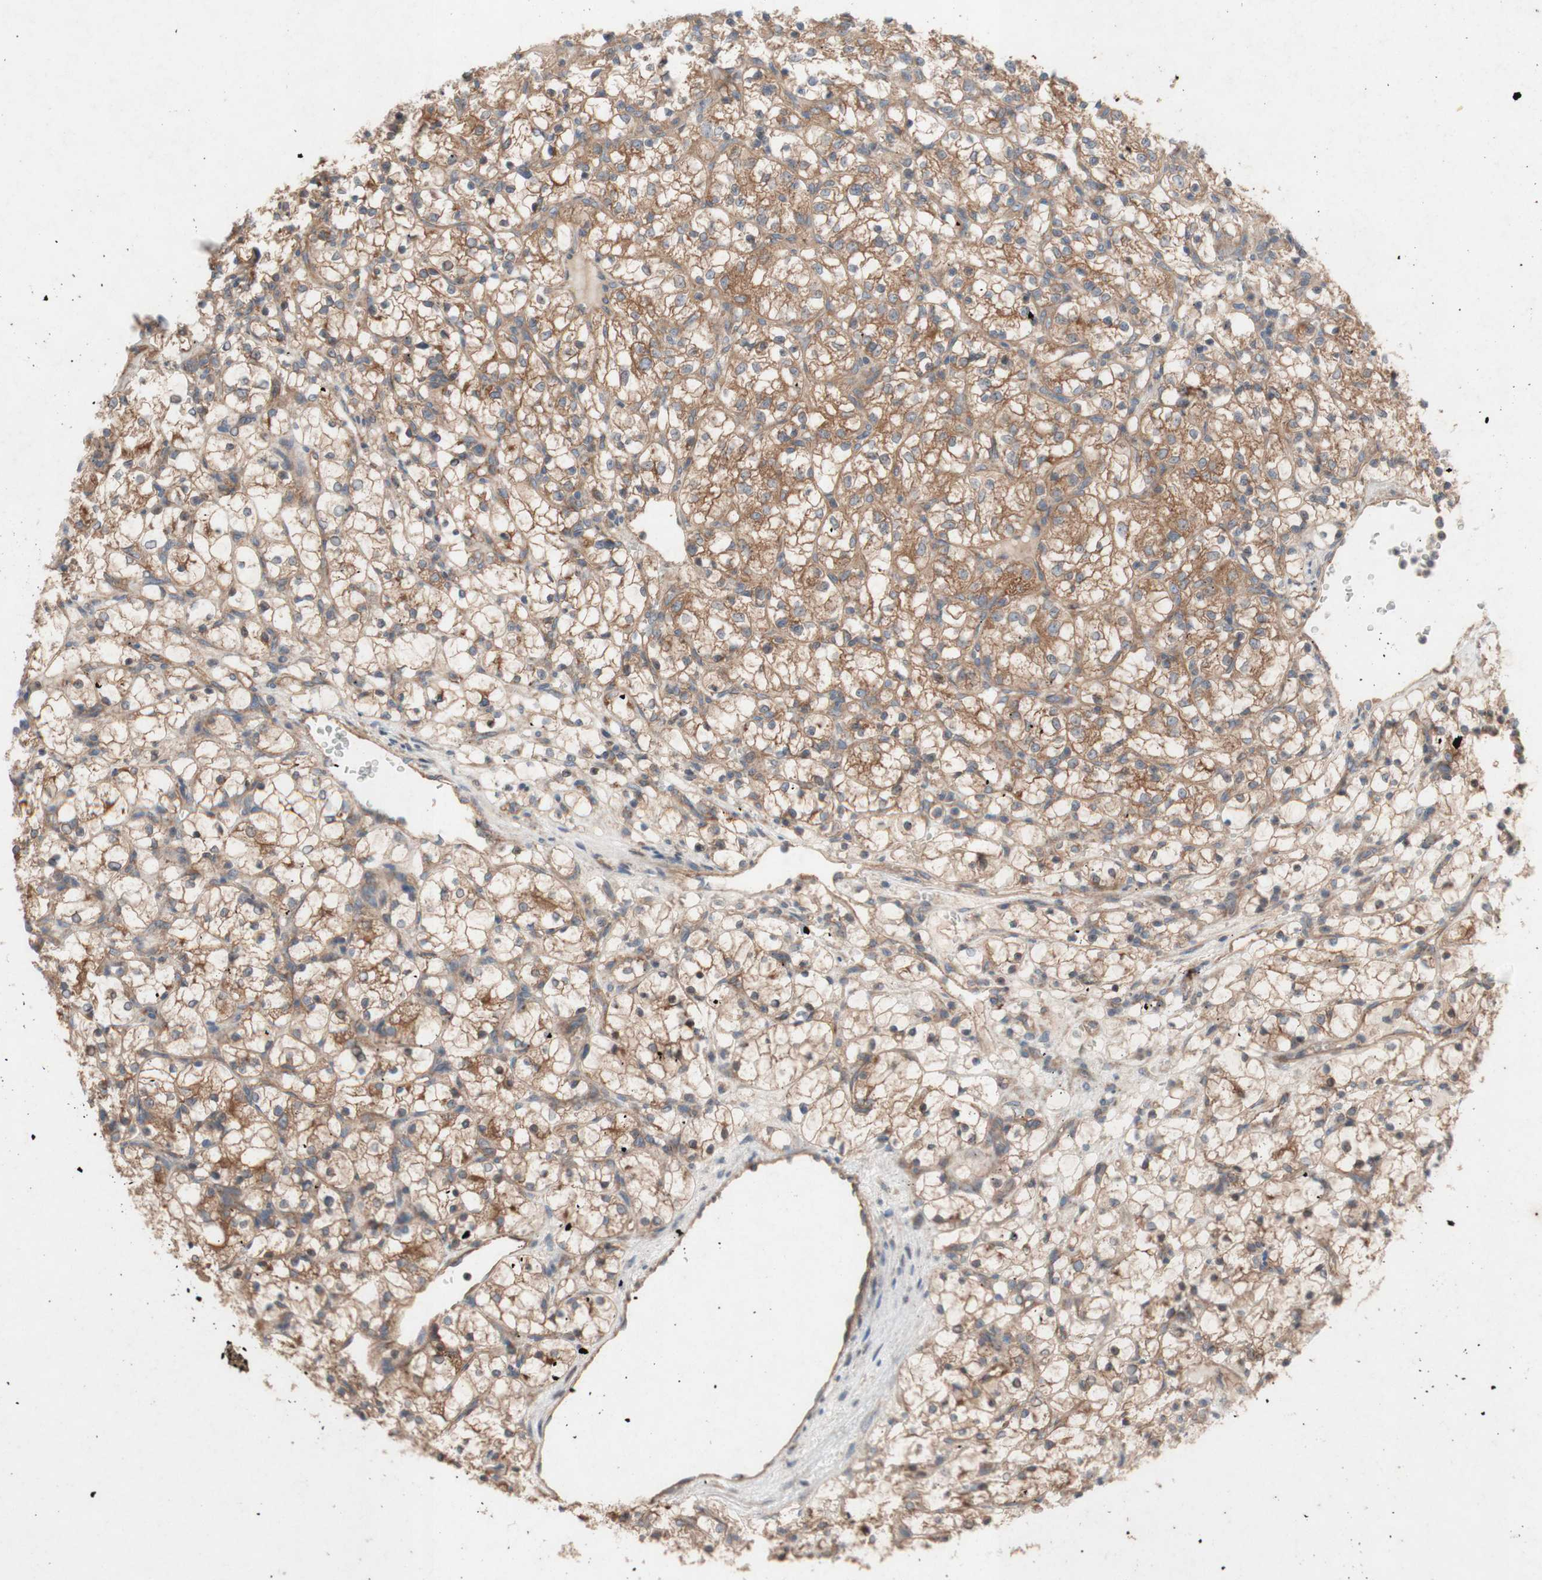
{"staining": {"intensity": "moderate", "quantity": ">75%", "location": "cytoplasmic/membranous"}, "tissue": "renal cancer", "cell_type": "Tumor cells", "image_type": "cancer", "snomed": [{"axis": "morphology", "description": "Adenocarcinoma, NOS"}, {"axis": "topography", "description": "Kidney"}], "caption": "Tumor cells display medium levels of moderate cytoplasmic/membranous expression in about >75% of cells in human renal cancer. The staining was performed using DAB, with brown indicating positive protein expression. Nuclei are stained blue with hematoxylin.", "gene": "TST", "patient": {"sex": "female", "age": 69}}